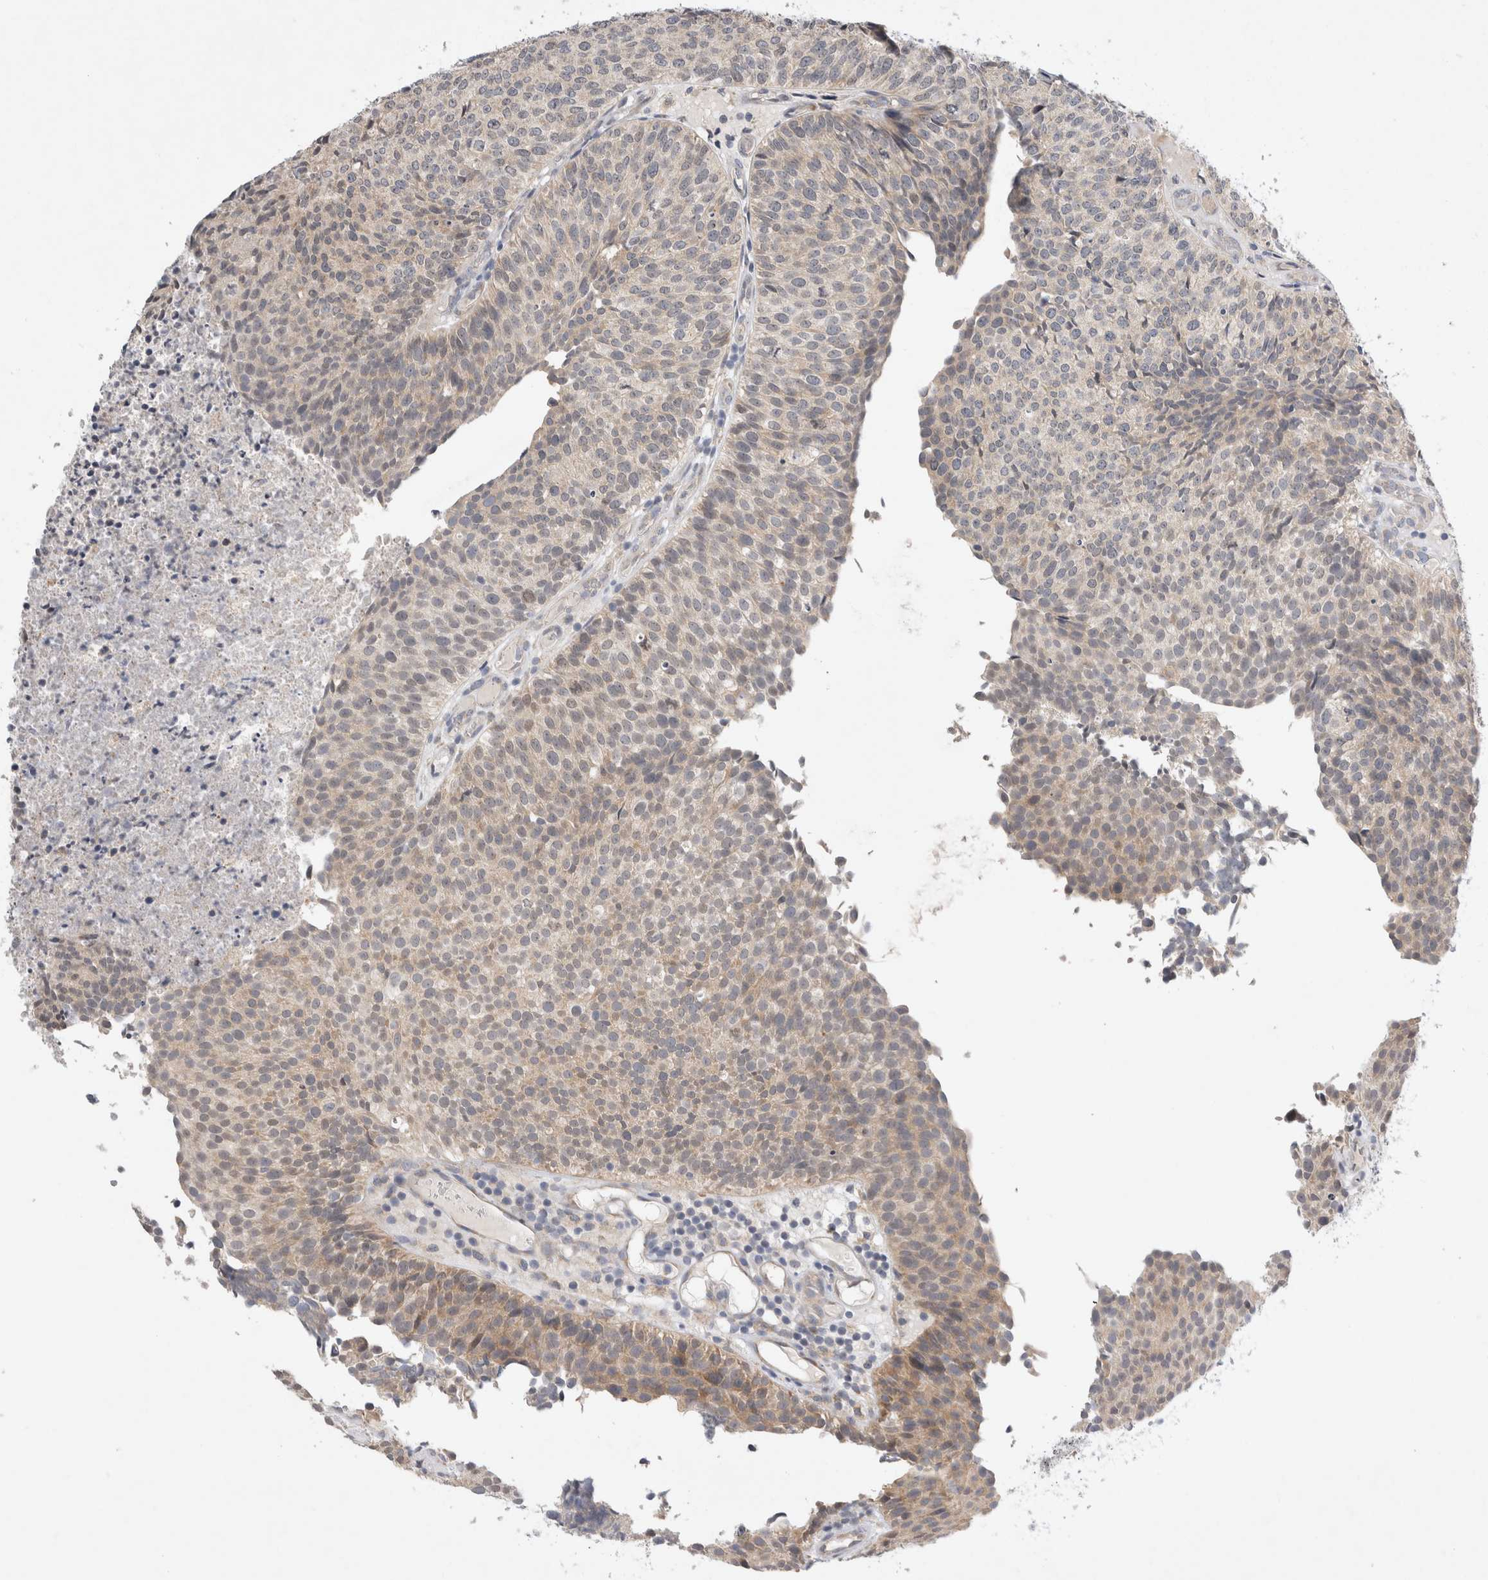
{"staining": {"intensity": "weak", "quantity": "<25%", "location": "cytoplasmic/membranous"}, "tissue": "urothelial cancer", "cell_type": "Tumor cells", "image_type": "cancer", "snomed": [{"axis": "morphology", "description": "Urothelial carcinoma, Low grade"}, {"axis": "topography", "description": "Urinary bladder"}], "caption": "Tumor cells show no significant protein positivity in low-grade urothelial carcinoma.", "gene": "NEDD4L", "patient": {"sex": "male", "age": 86}}